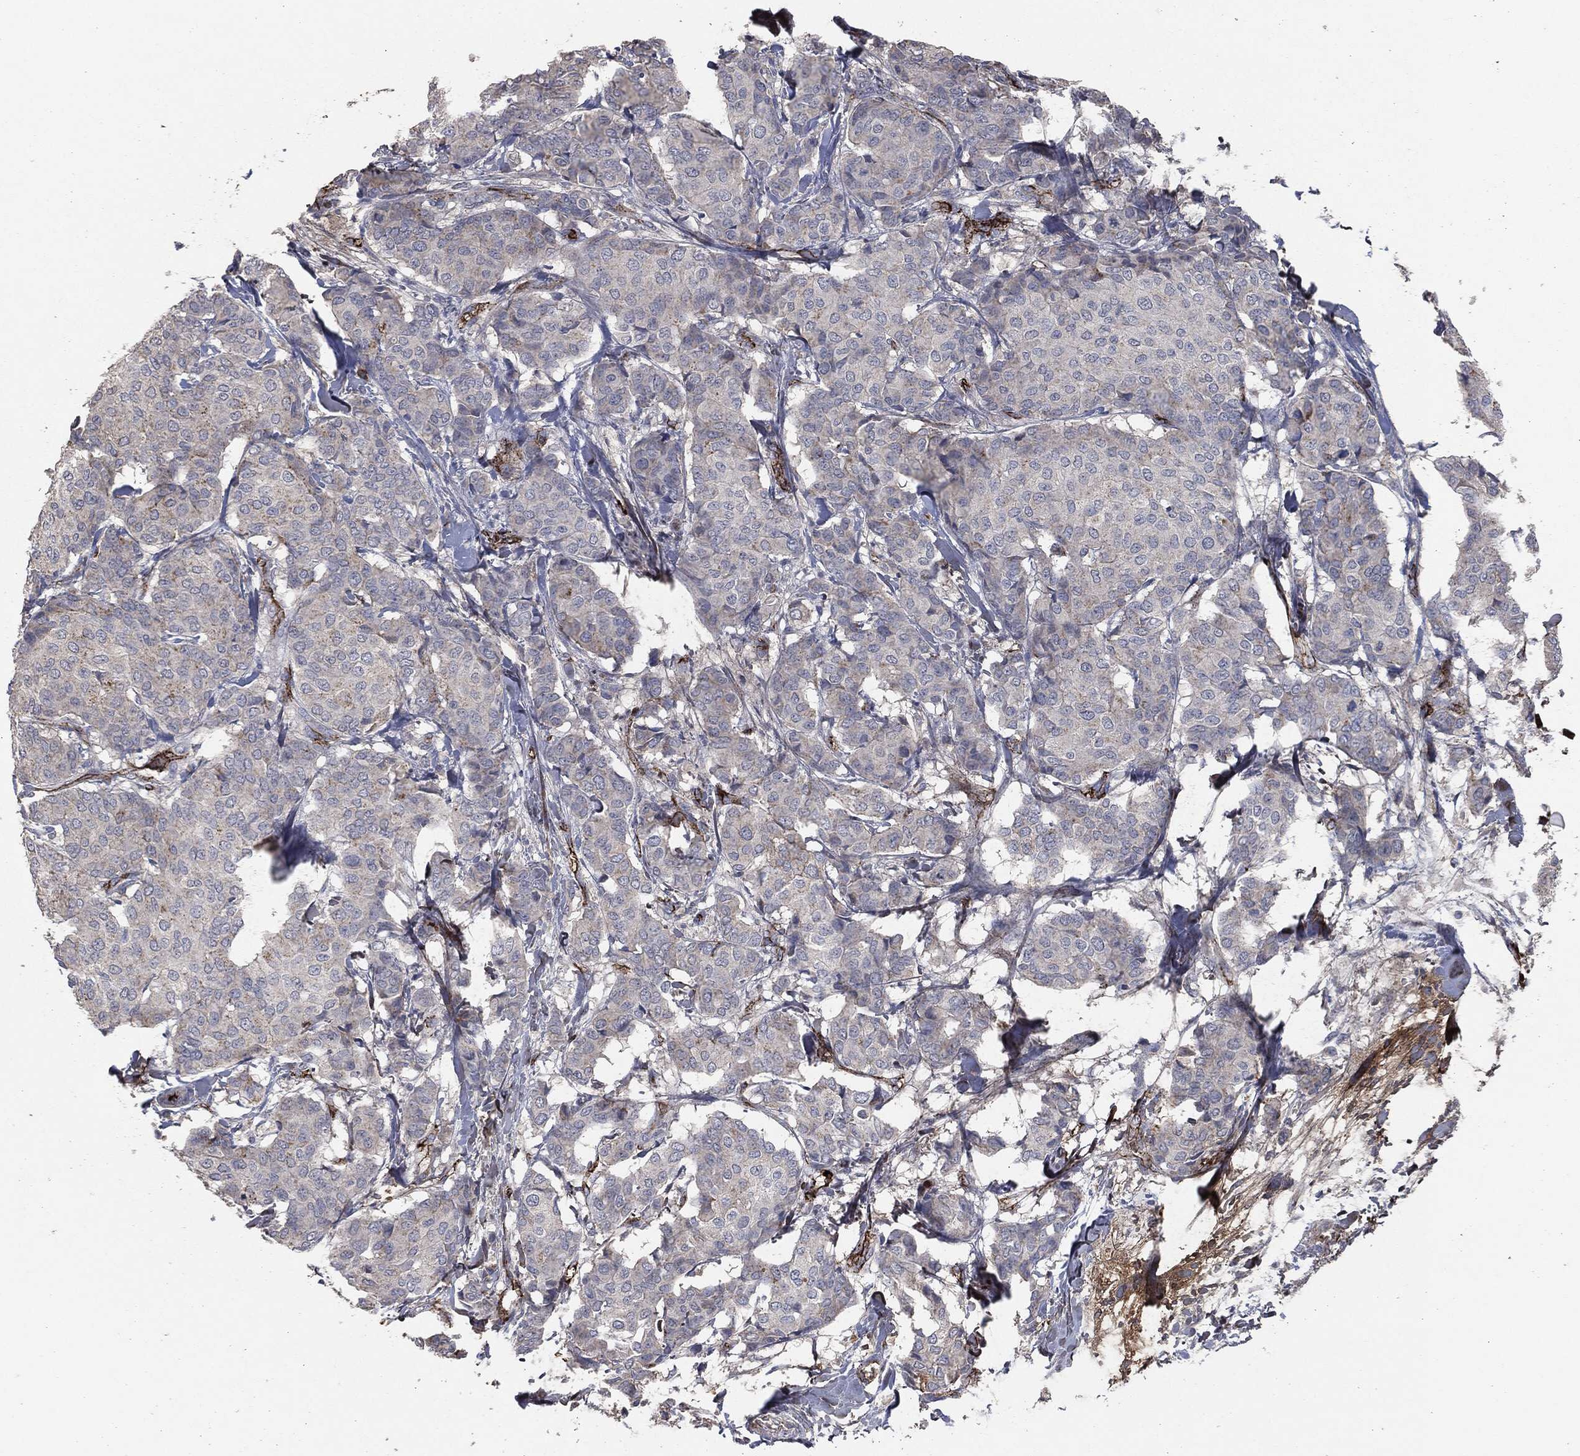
{"staining": {"intensity": "negative", "quantity": "none", "location": "none"}, "tissue": "breast cancer", "cell_type": "Tumor cells", "image_type": "cancer", "snomed": [{"axis": "morphology", "description": "Duct carcinoma"}, {"axis": "topography", "description": "Breast"}], "caption": "Immunohistochemistry of infiltrating ductal carcinoma (breast) demonstrates no positivity in tumor cells. (DAB (3,3'-diaminobenzidine) immunohistochemistry (IHC), high magnification).", "gene": "APOB", "patient": {"sex": "female", "age": 75}}